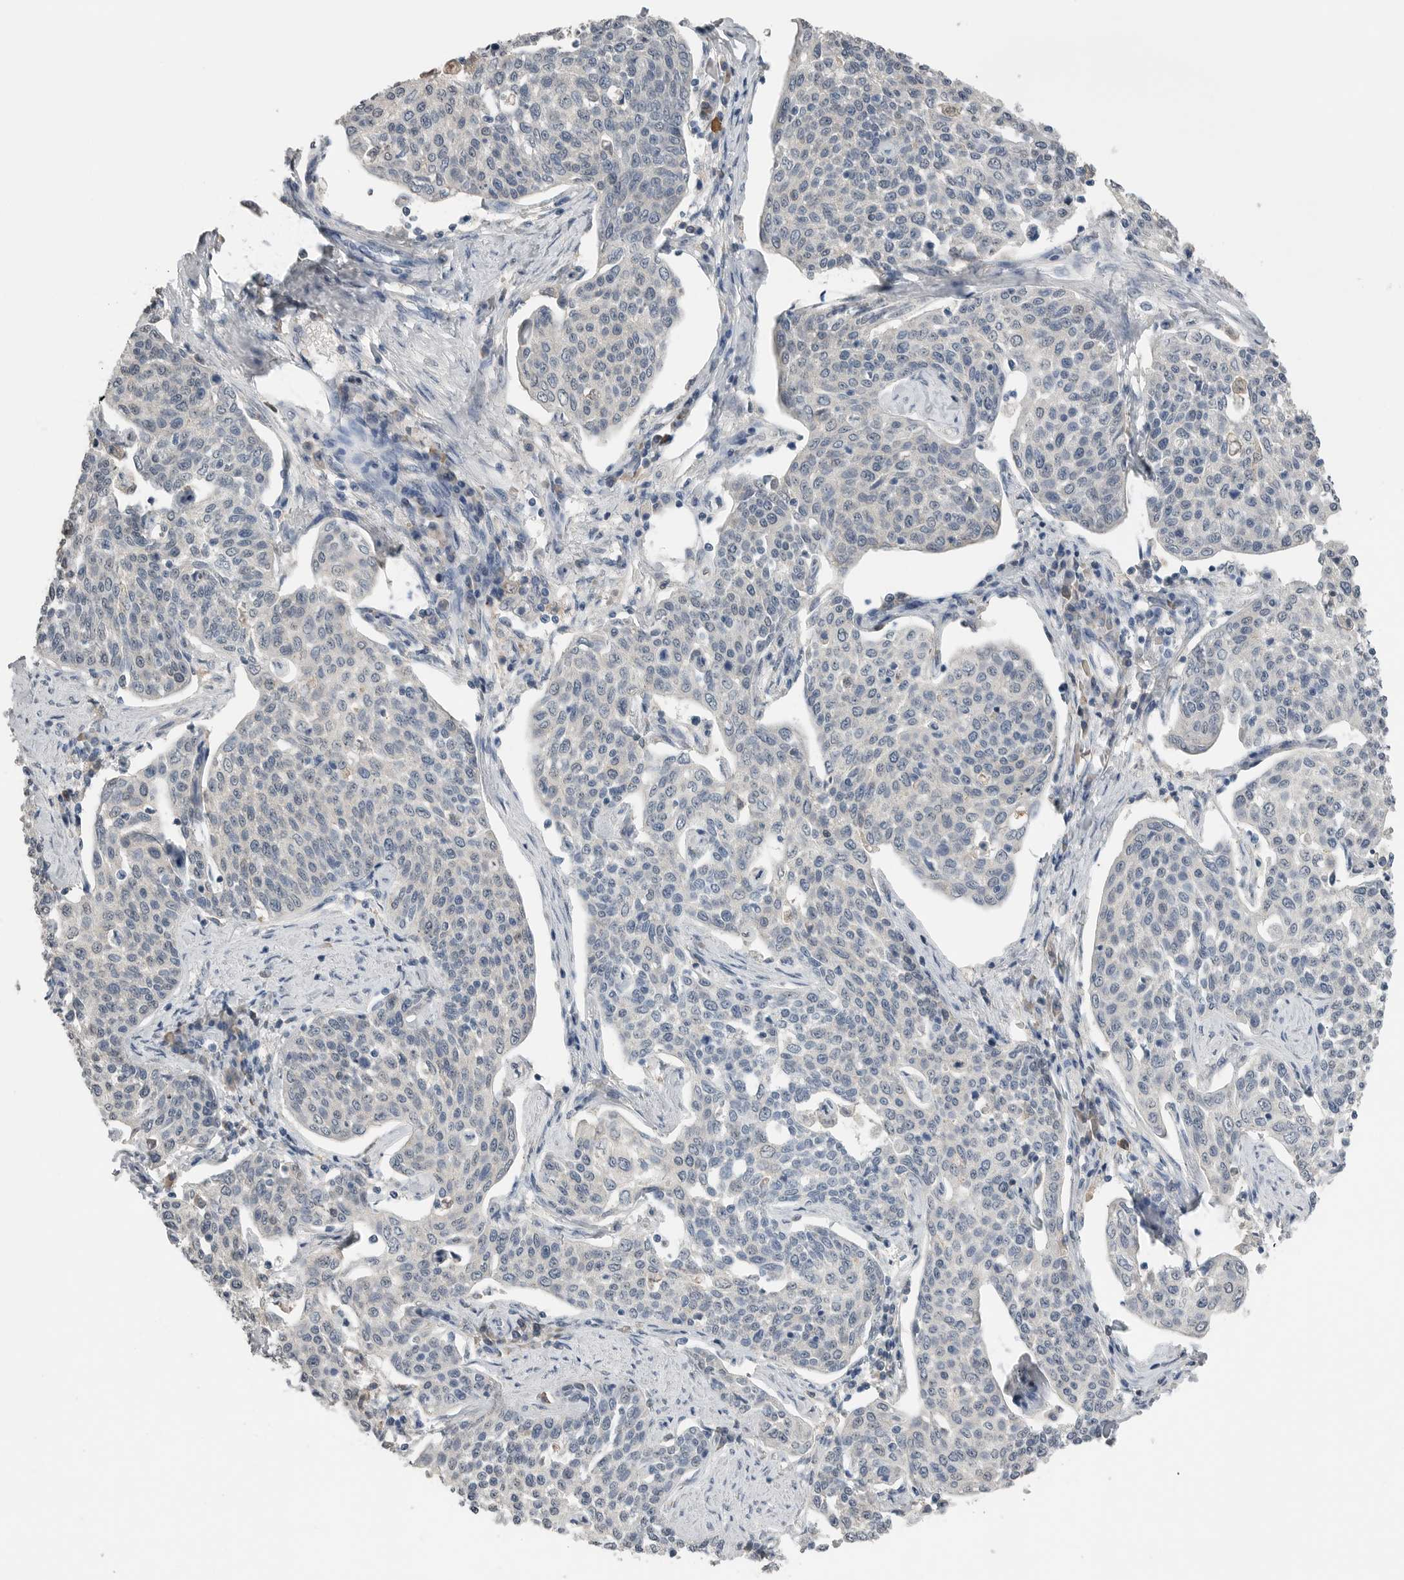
{"staining": {"intensity": "negative", "quantity": "none", "location": "none"}, "tissue": "cervical cancer", "cell_type": "Tumor cells", "image_type": "cancer", "snomed": [{"axis": "morphology", "description": "Squamous cell carcinoma, NOS"}, {"axis": "topography", "description": "Cervix"}], "caption": "Human cervical squamous cell carcinoma stained for a protein using immunohistochemistry exhibits no expression in tumor cells.", "gene": "FABP6", "patient": {"sex": "female", "age": 34}}